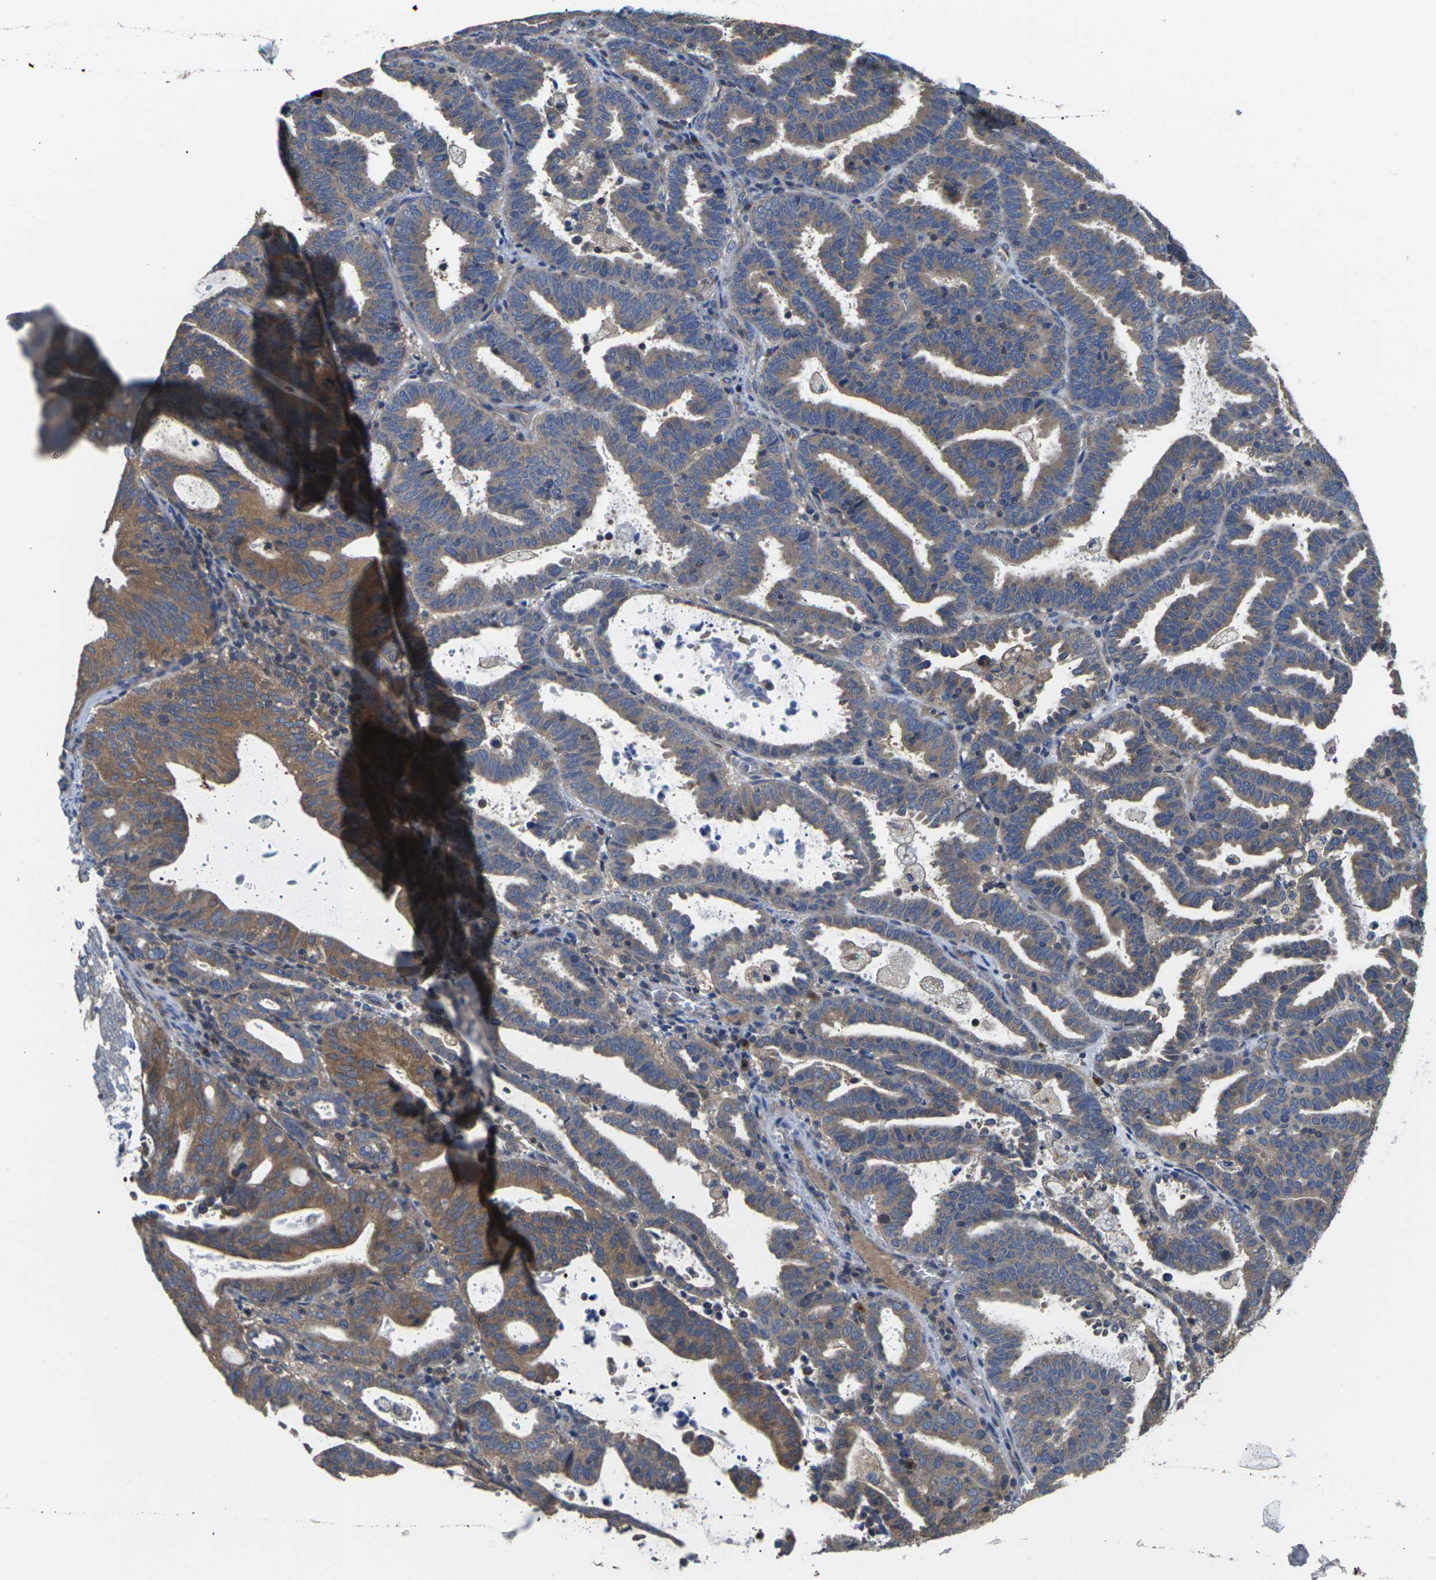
{"staining": {"intensity": "moderate", "quantity": "25%-75%", "location": "cytoplasmic/membranous"}, "tissue": "endometrial cancer", "cell_type": "Tumor cells", "image_type": "cancer", "snomed": [{"axis": "morphology", "description": "Adenocarcinoma, NOS"}, {"axis": "topography", "description": "Uterus"}], "caption": "Protein positivity by immunohistochemistry exhibits moderate cytoplasmic/membranous positivity in approximately 25%-75% of tumor cells in adenocarcinoma (endometrial).", "gene": "TMCC2", "patient": {"sex": "female", "age": 83}}